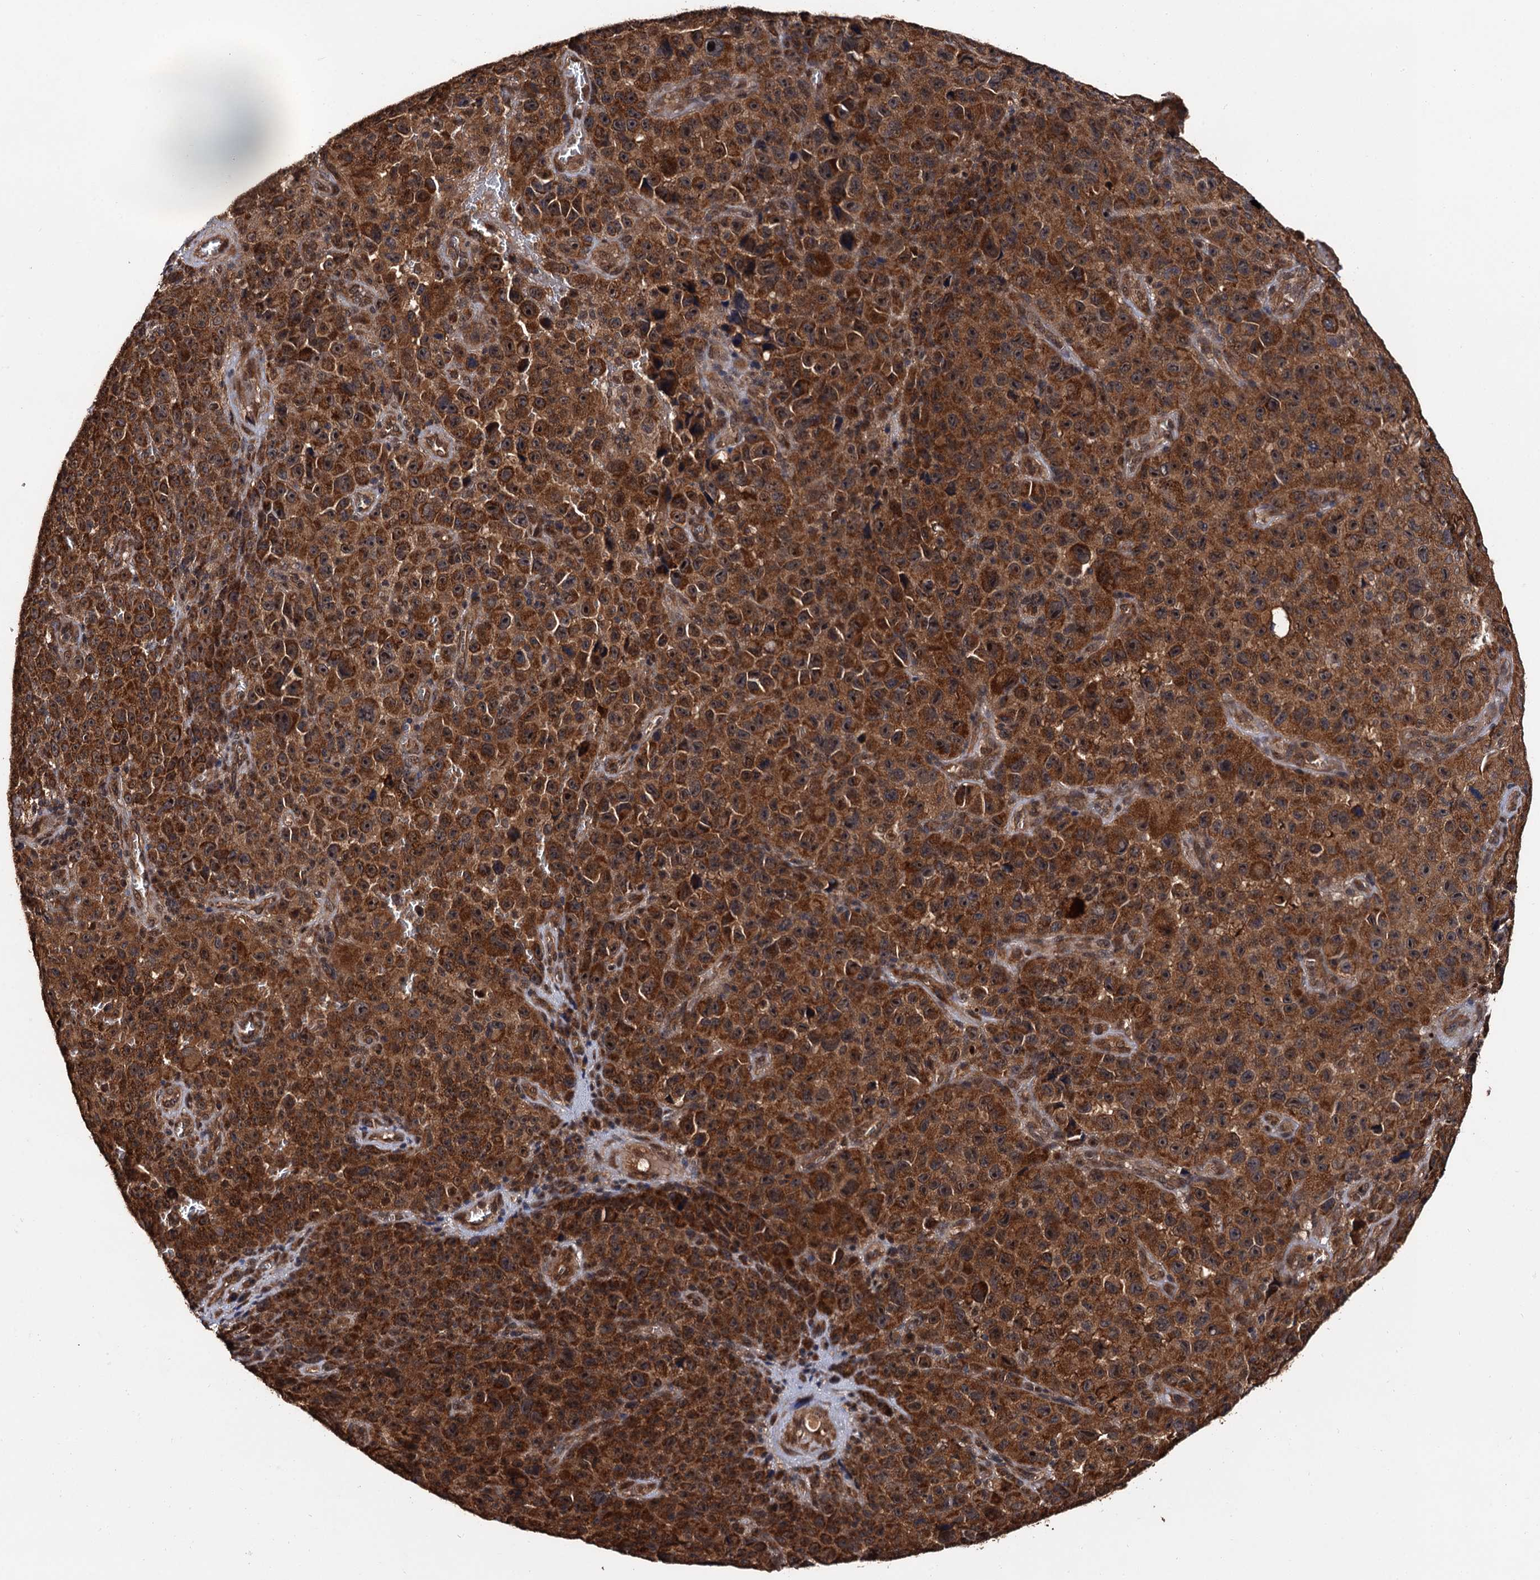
{"staining": {"intensity": "strong", "quantity": ">75%", "location": "cytoplasmic/membranous"}, "tissue": "melanoma", "cell_type": "Tumor cells", "image_type": "cancer", "snomed": [{"axis": "morphology", "description": "Malignant melanoma, NOS"}, {"axis": "topography", "description": "Skin"}], "caption": "Brown immunohistochemical staining in melanoma displays strong cytoplasmic/membranous staining in about >75% of tumor cells.", "gene": "MIER2", "patient": {"sex": "female", "age": 82}}